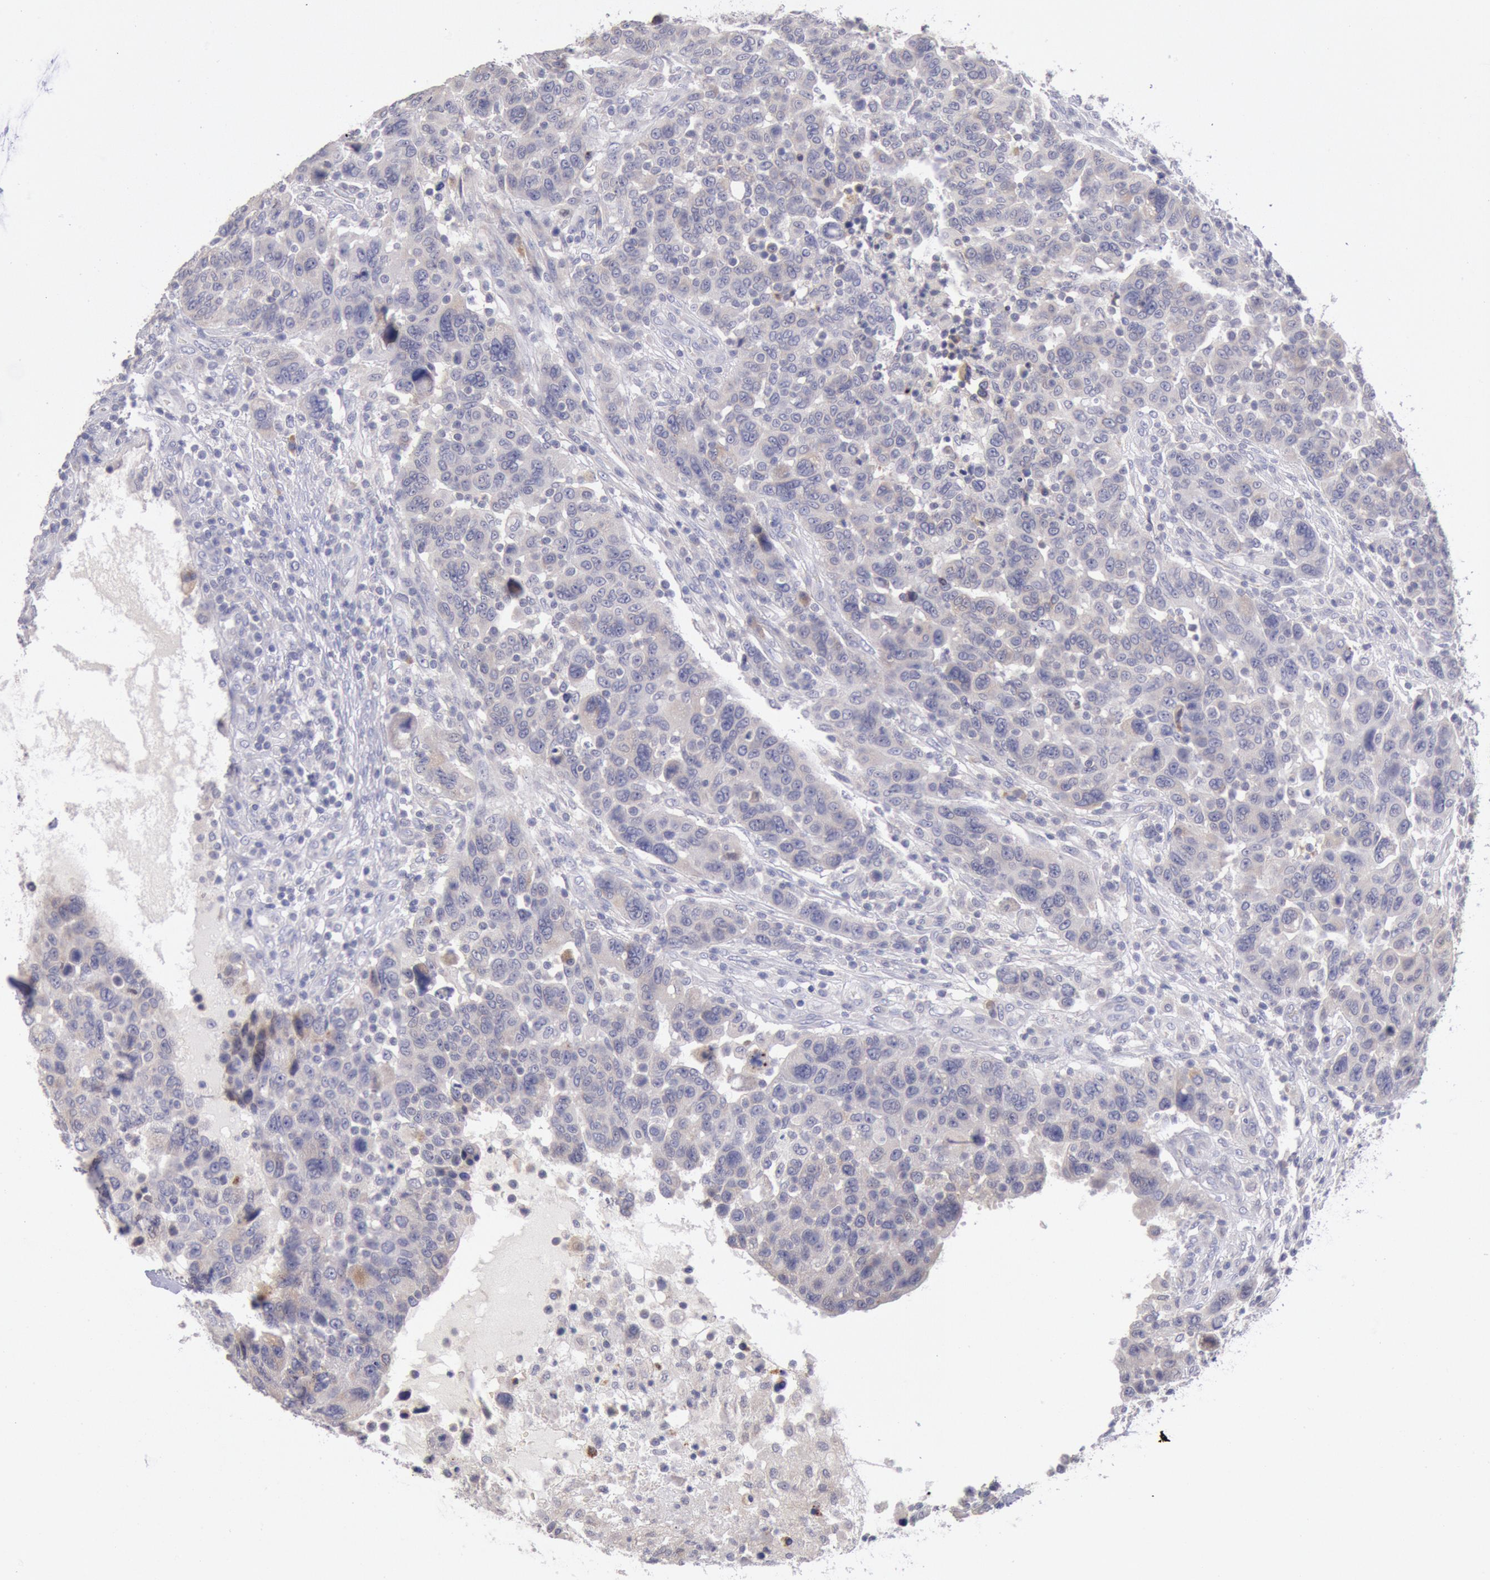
{"staining": {"intensity": "weak", "quantity": ">75%", "location": "cytoplasmic/membranous"}, "tissue": "breast cancer", "cell_type": "Tumor cells", "image_type": "cancer", "snomed": [{"axis": "morphology", "description": "Duct carcinoma"}, {"axis": "topography", "description": "Breast"}], "caption": "A low amount of weak cytoplasmic/membranous expression is appreciated in about >75% of tumor cells in intraductal carcinoma (breast) tissue. The protein is stained brown, and the nuclei are stained in blue (DAB IHC with brightfield microscopy, high magnification).", "gene": "GAL3ST1", "patient": {"sex": "female", "age": 37}}